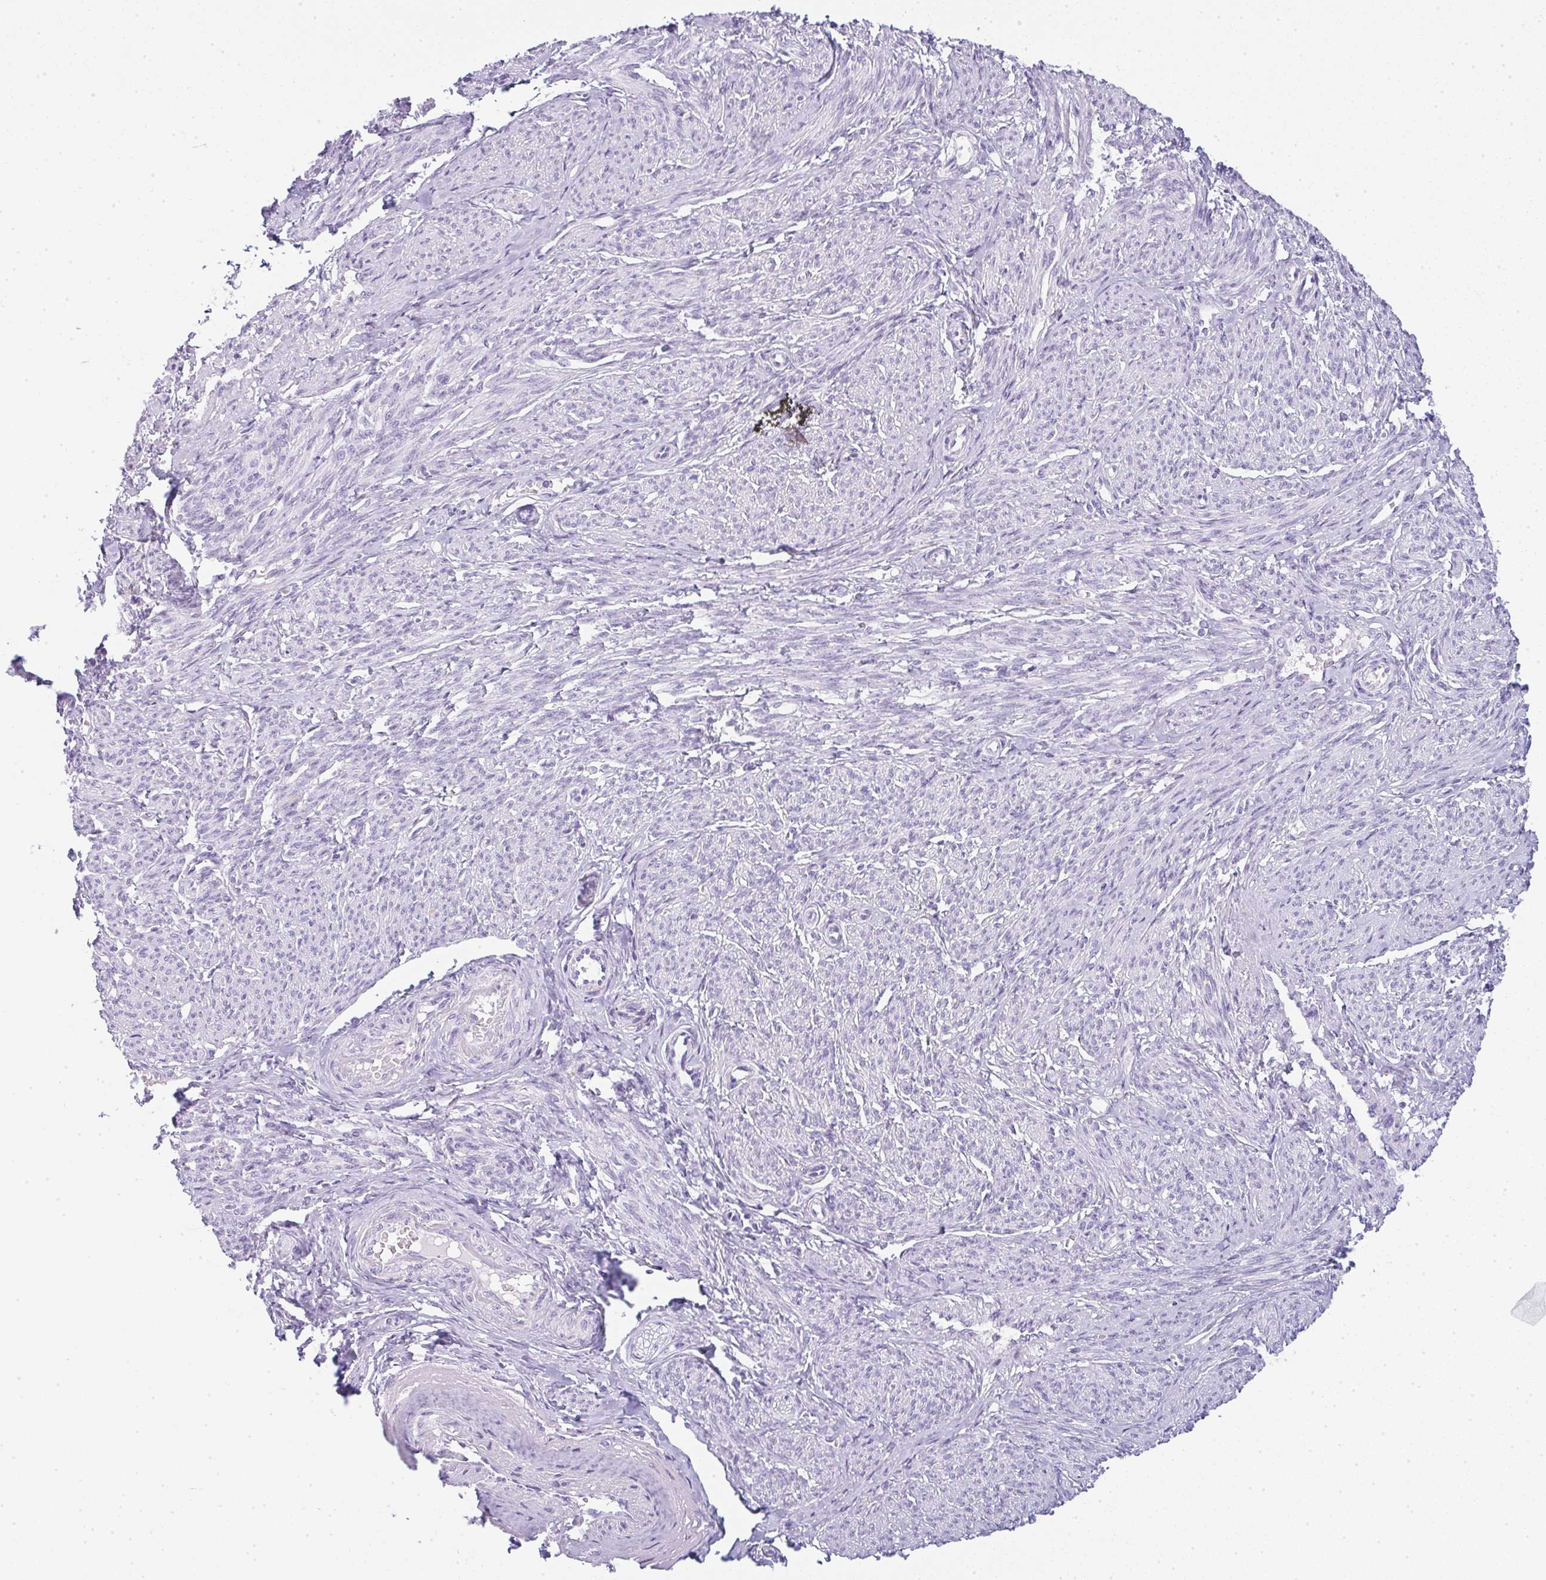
{"staining": {"intensity": "negative", "quantity": "none", "location": "none"}, "tissue": "smooth muscle", "cell_type": "Smooth muscle cells", "image_type": "normal", "snomed": [{"axis": "morphology", "description": "Normal tissue, NOS"}, {"axis": "topography", "description": "Smooth muscle"}], "caption": "IHC image of unremarkable smooth muscle: human smooth muscle stained with DAB shows no significant protein staining in smooth muscle cells. The staining was performed using DAB to visualize the protein expression in brown, while the nuclei were stained in blue with hematoxylin (Magnification: 20x).", "gene": "LPAR4", "patient": {"sex": "female", "age": 65}}